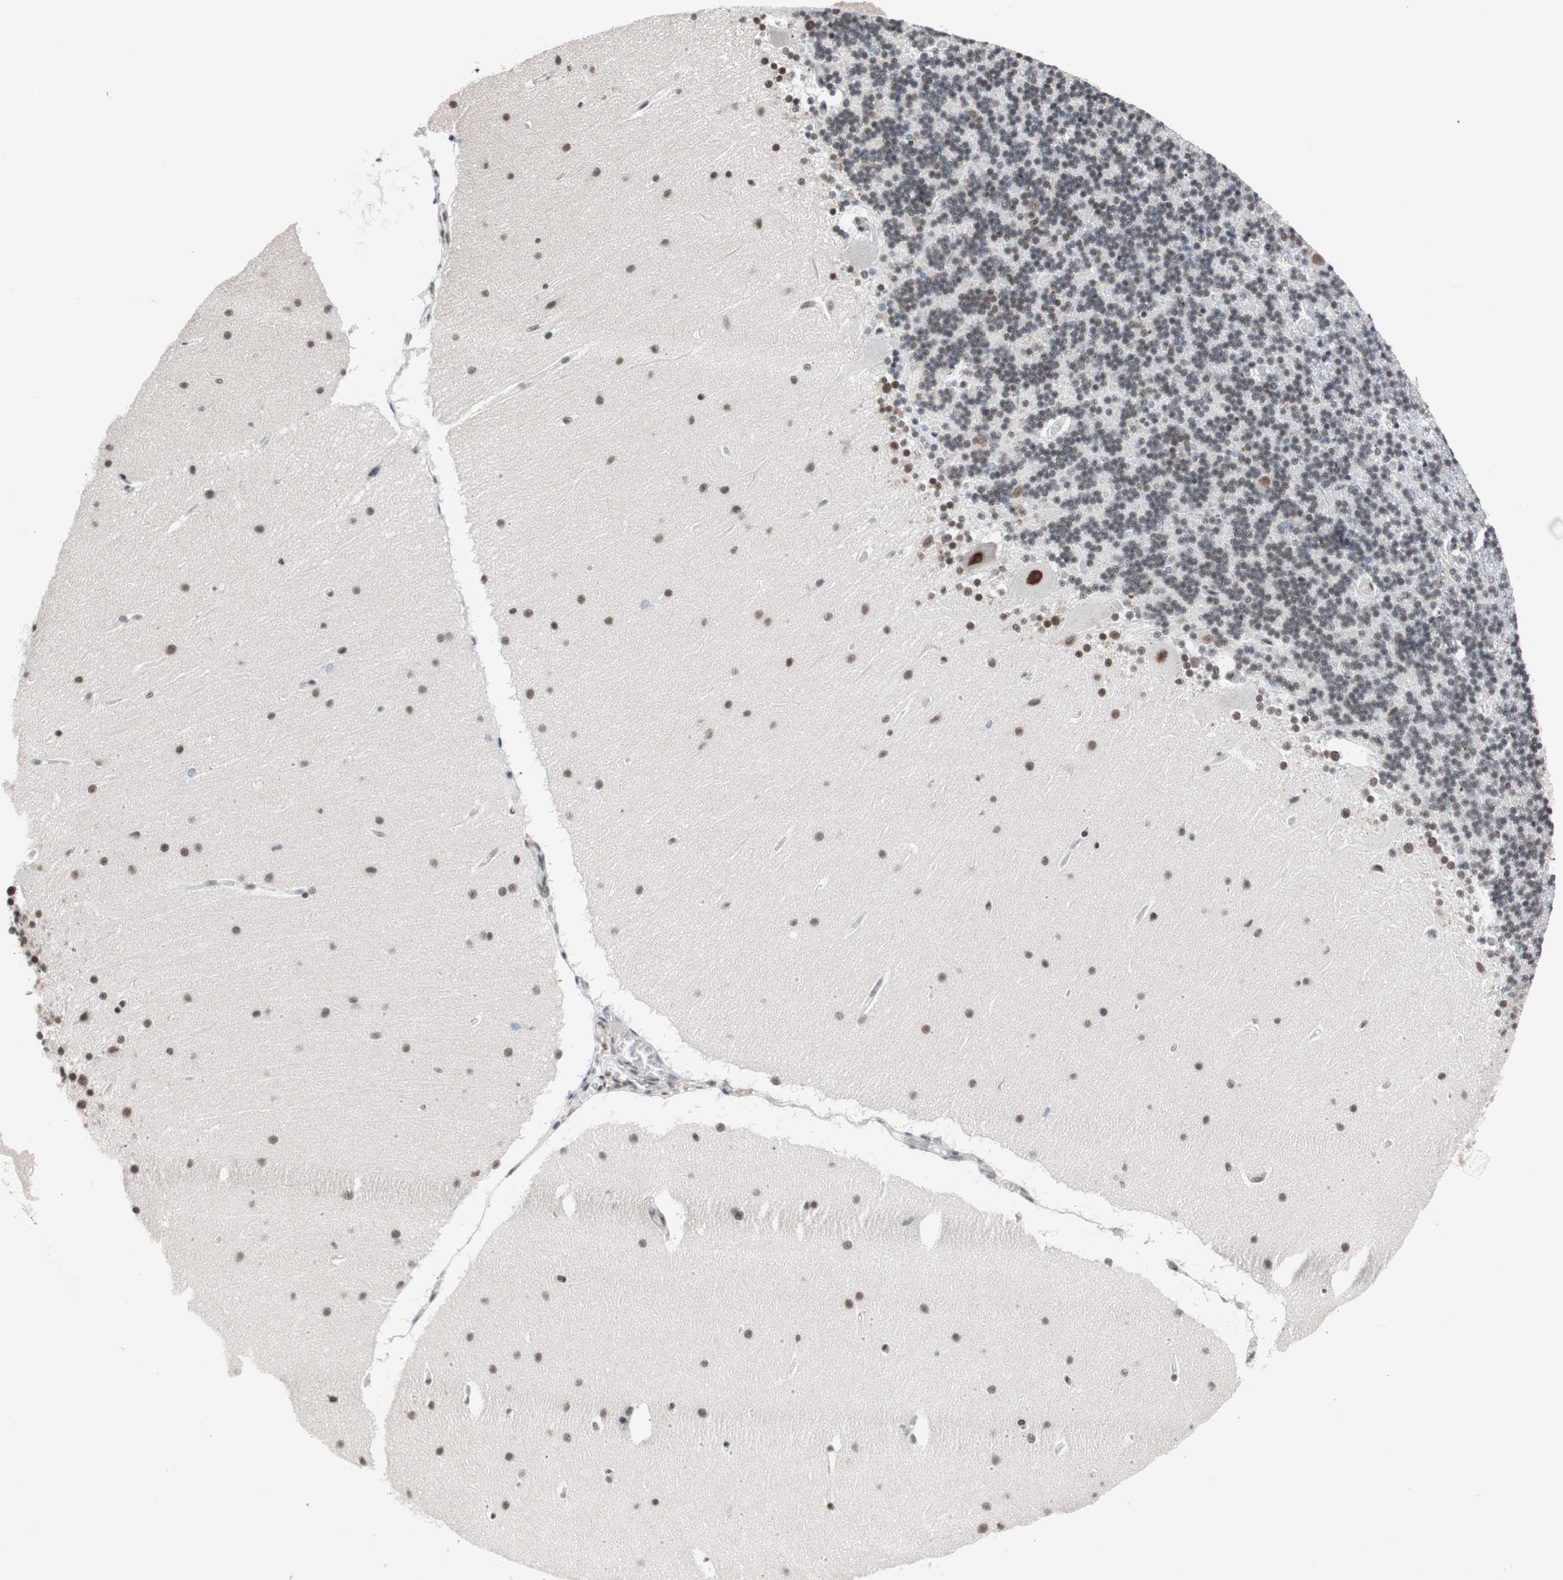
{"staining": {"intensity": "strong", "quantity": ">75%", "location": "nuclear"}, "tissue": "cerebellum", "cell_type": "Cells in granular layer", "image_type": "normal", "snomed": [{"axis": "morphology", "description": "Normal tissue, NOS"}, {"axis": "topography", "description": "Cerebellum"}], "caption": "The histopathology image displays immunohistochemical staining of unremarkable cerebellum. There is strong nuclear positivity is appreciated in about >75% of cells in granular layer.", "gene": "ARID1A", "patient": {"sex": "female", "age": 54}}